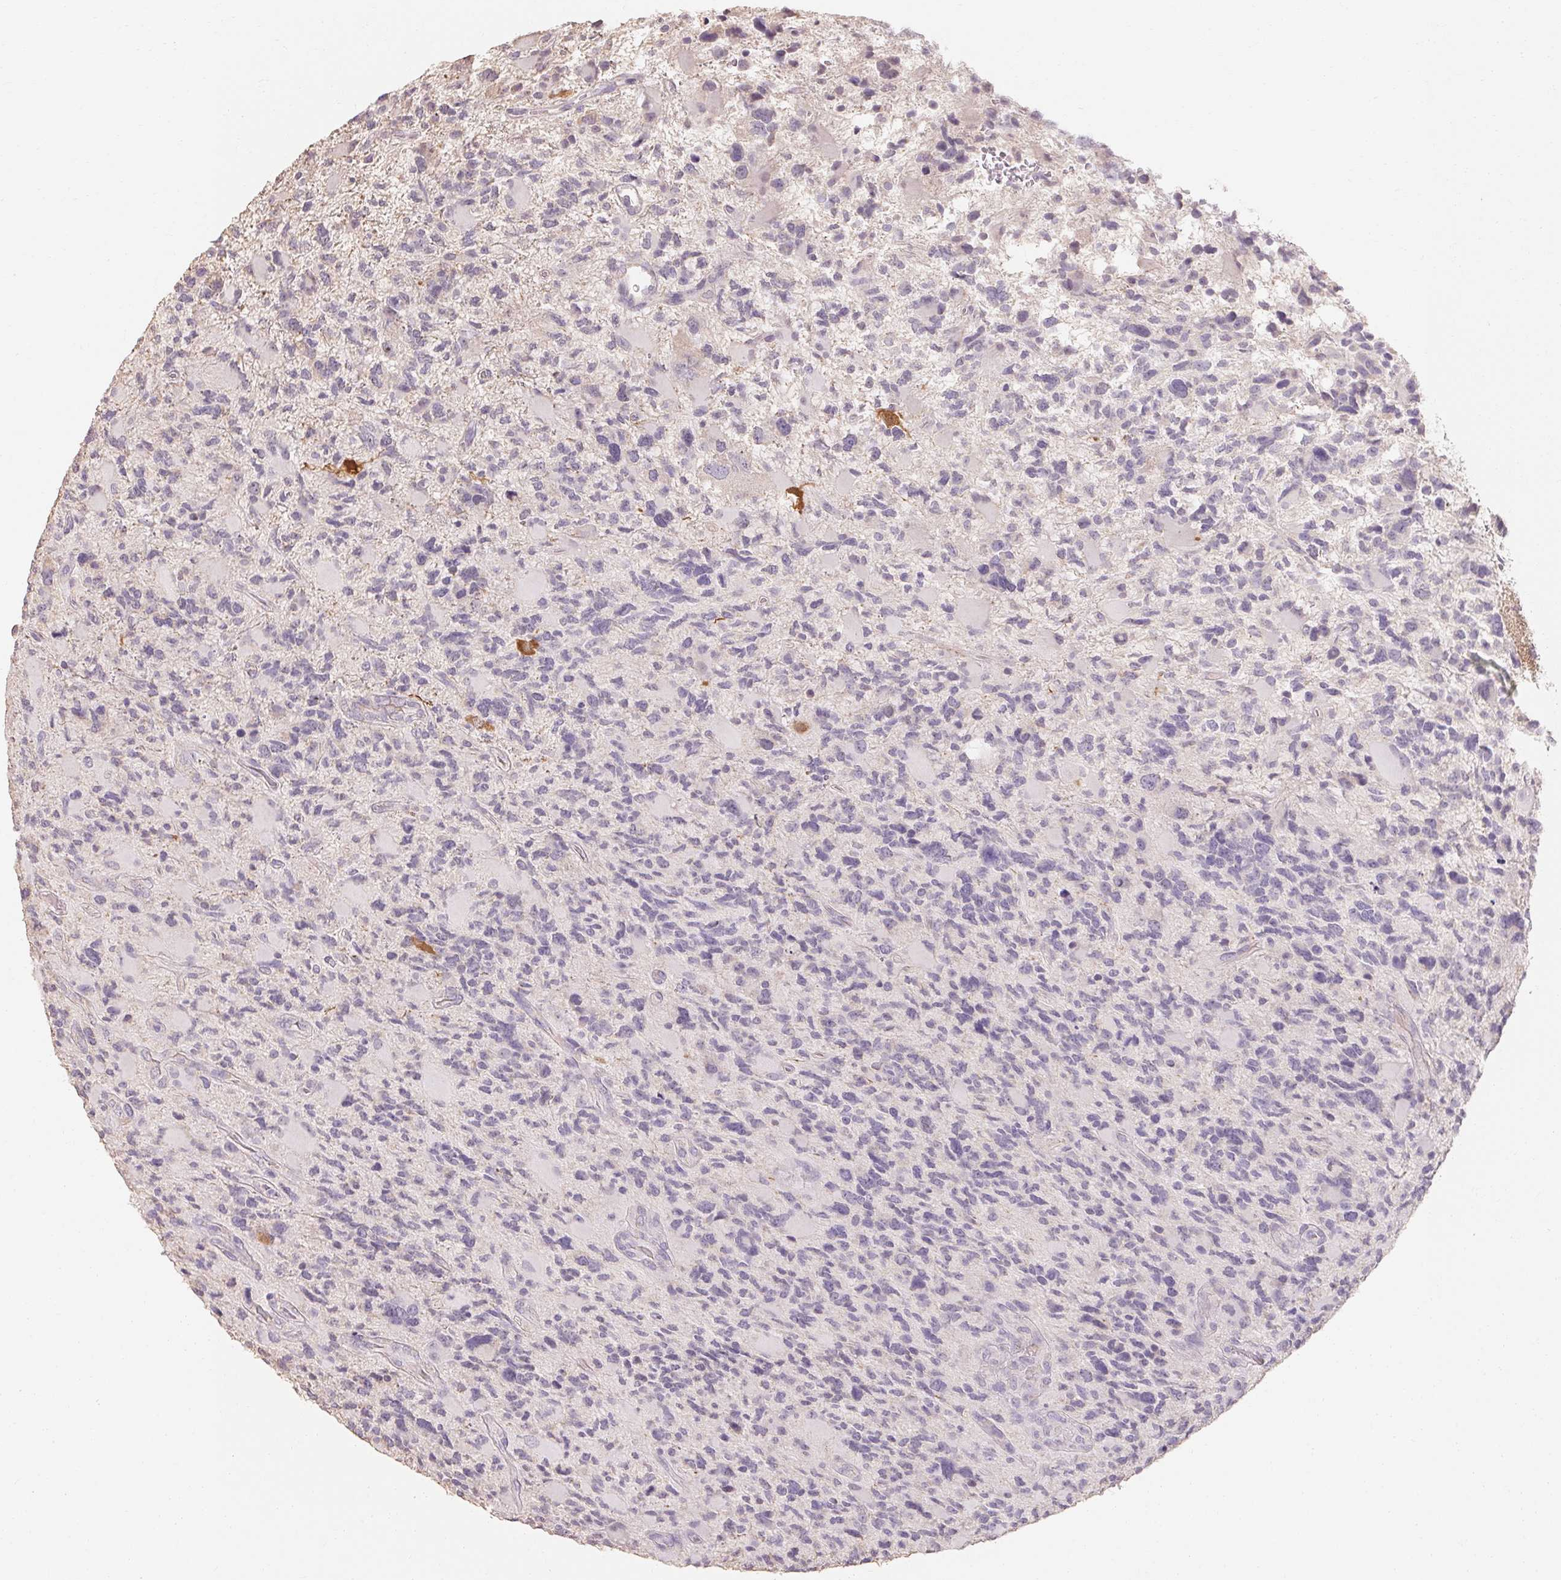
{"staining": {"intensity": "negative", "quantity": "none", "location": "none"}, "tissue": "glioma", "cell_type": "Tumor cells", "image_type": "cancer", "snomed": [{"axis": "morphology", "description": "Glioma, malignant, High grade"}, {"axis": "topography", "description": "Brain"}], "caption": "An image of glioma stained for a protein shows no brown staining in tumor cells.", "gene": "MAP7D2", "patient": {"sex": "female", "age": 71}}